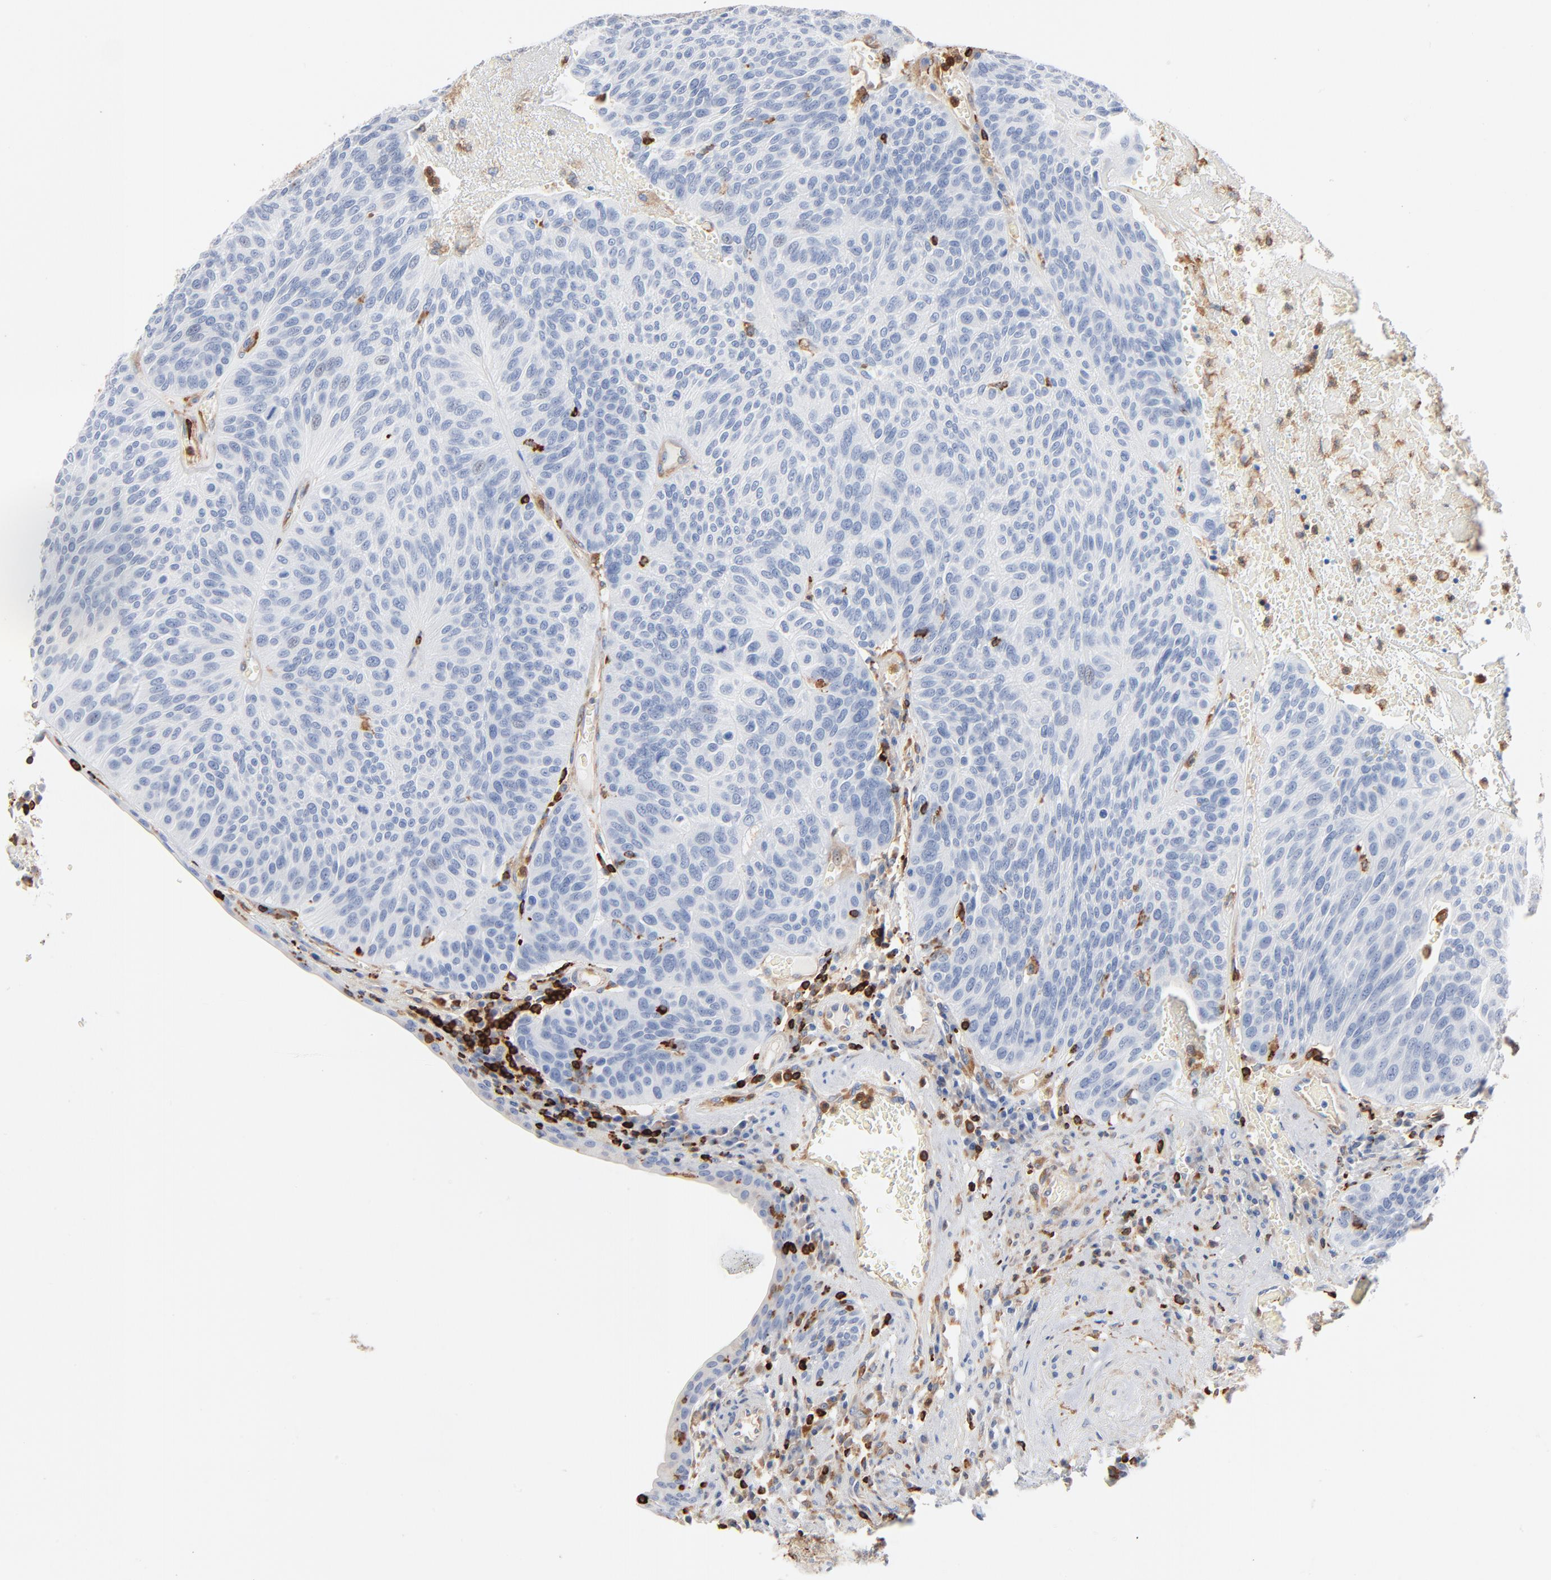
{"staining": {"intensity": "negative", "quantity": "none", "location": "none"}, "tissue": "urothelial cancer", "cell_type": "Tumor cells", "image_type": "cancer", "snomed": [{"axis": "morphology", "description": "Urothelial carcinoma, High grade"}, {"axis": "topography", "description": "Urinary bladder"}], "caption": "Immunohistochemistry histopathology image of urothelial carcinoma (high-grade) stained for a protein (brown), which reveals no positivity in tumor cells.", "gene": "SH3KBP1", "patient": {"sex": "male", "age": 66}}